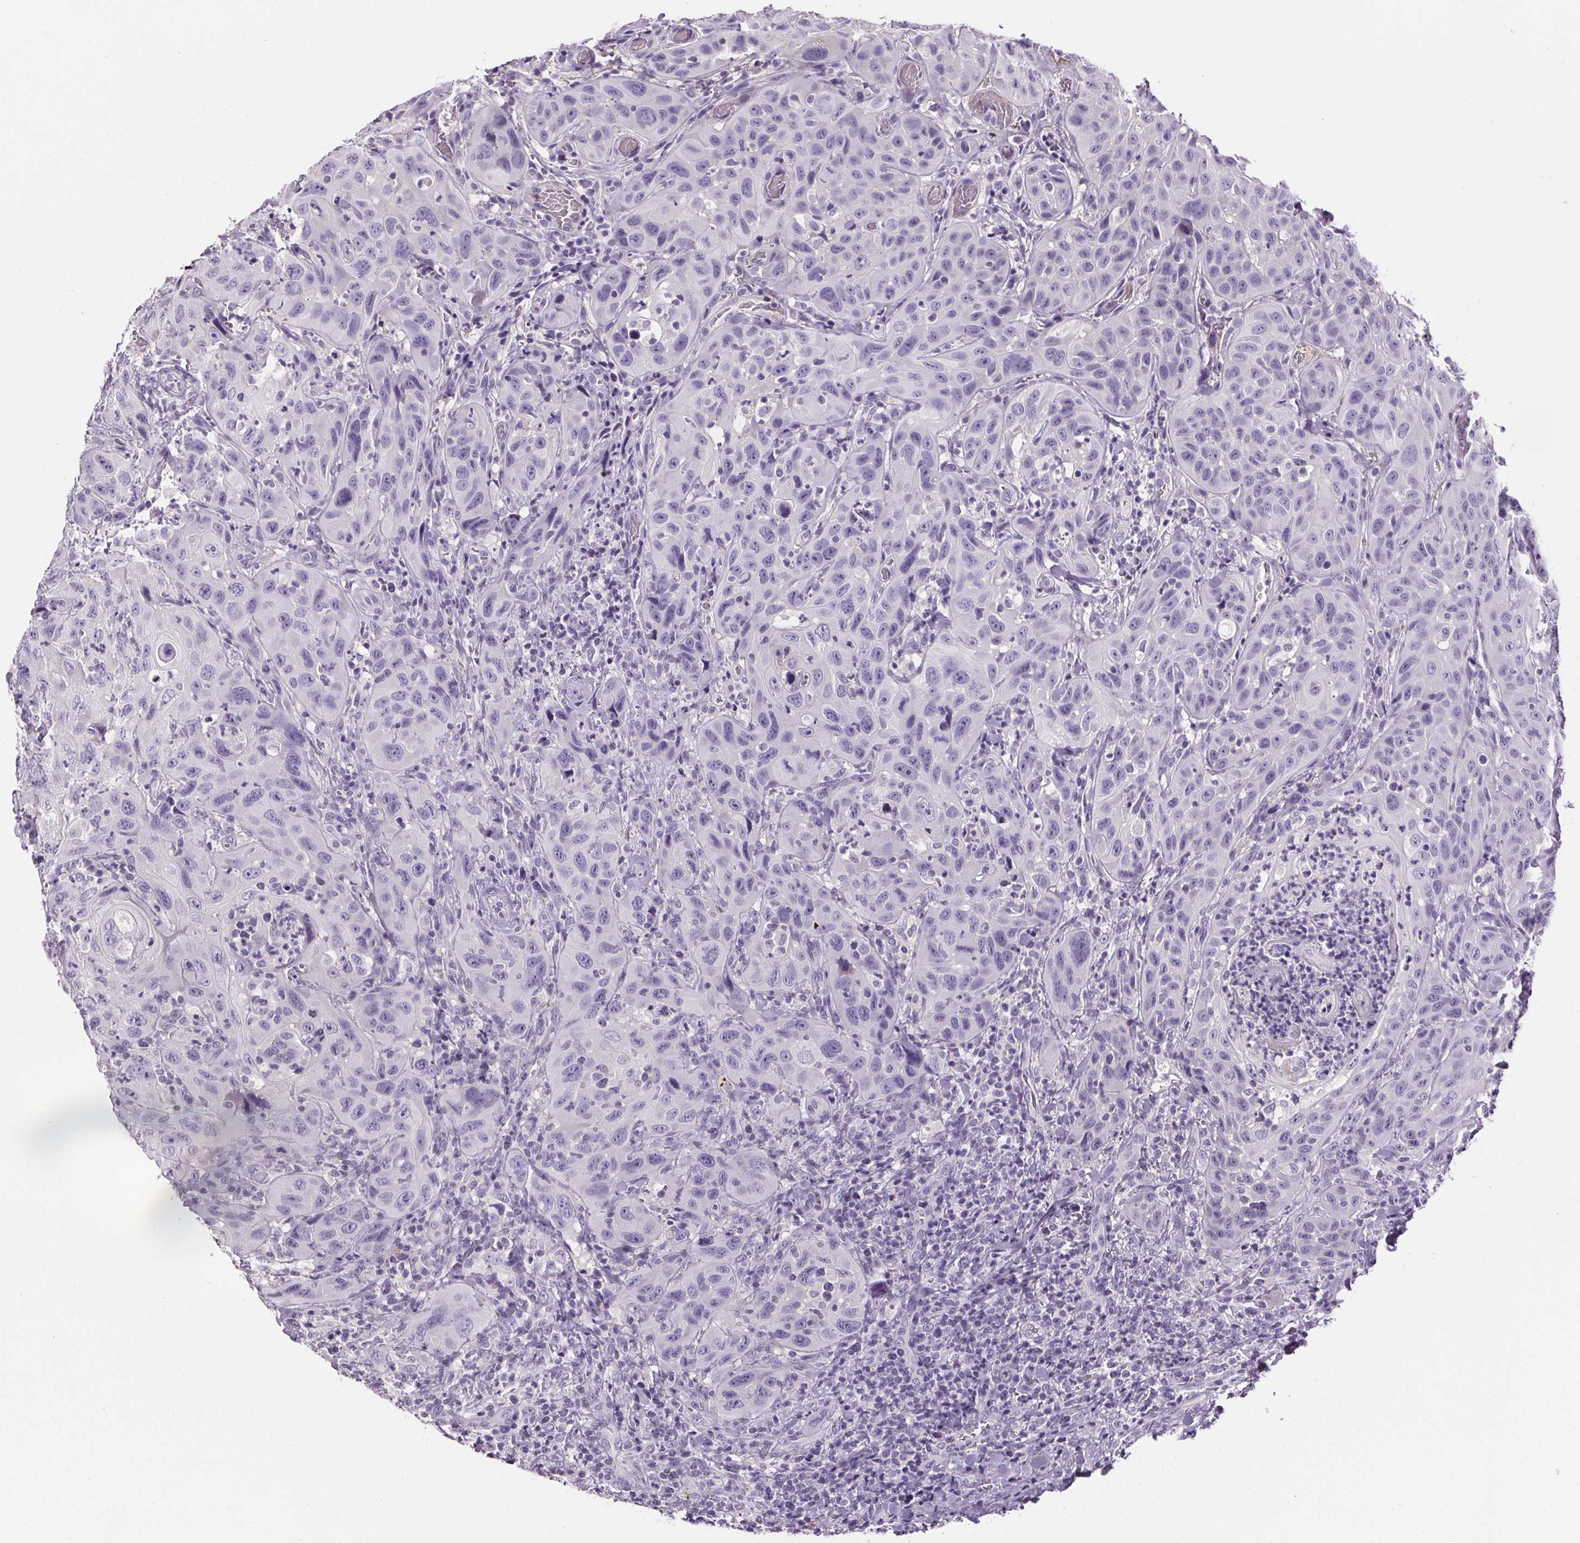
{"staining": {"intensity": "negative", "quantity": "none", "location": "none"}, "tissue": "head and neck cancer", "cell_type": "Tumor cells", "image_type": "cancer", "snomed": [{"axis": "morphology", "description": "Normal tissue, NOS"}, {"axis": "morphology", "description": "Squamous cell carcinoma, NOS"}, {"axis": "topography", "description": "Oral tissue"}, {"axis": "topography", "description": "Tounge, NOS"}, {"axis": "topography", "description": "Head-Neck"}], "caption": "IHC of squamous cell carcinoma (head and neck) reveals no positivity in tumor cells.", "gene": "CD5L", "patient": {"sex": "male", "age": 62}}